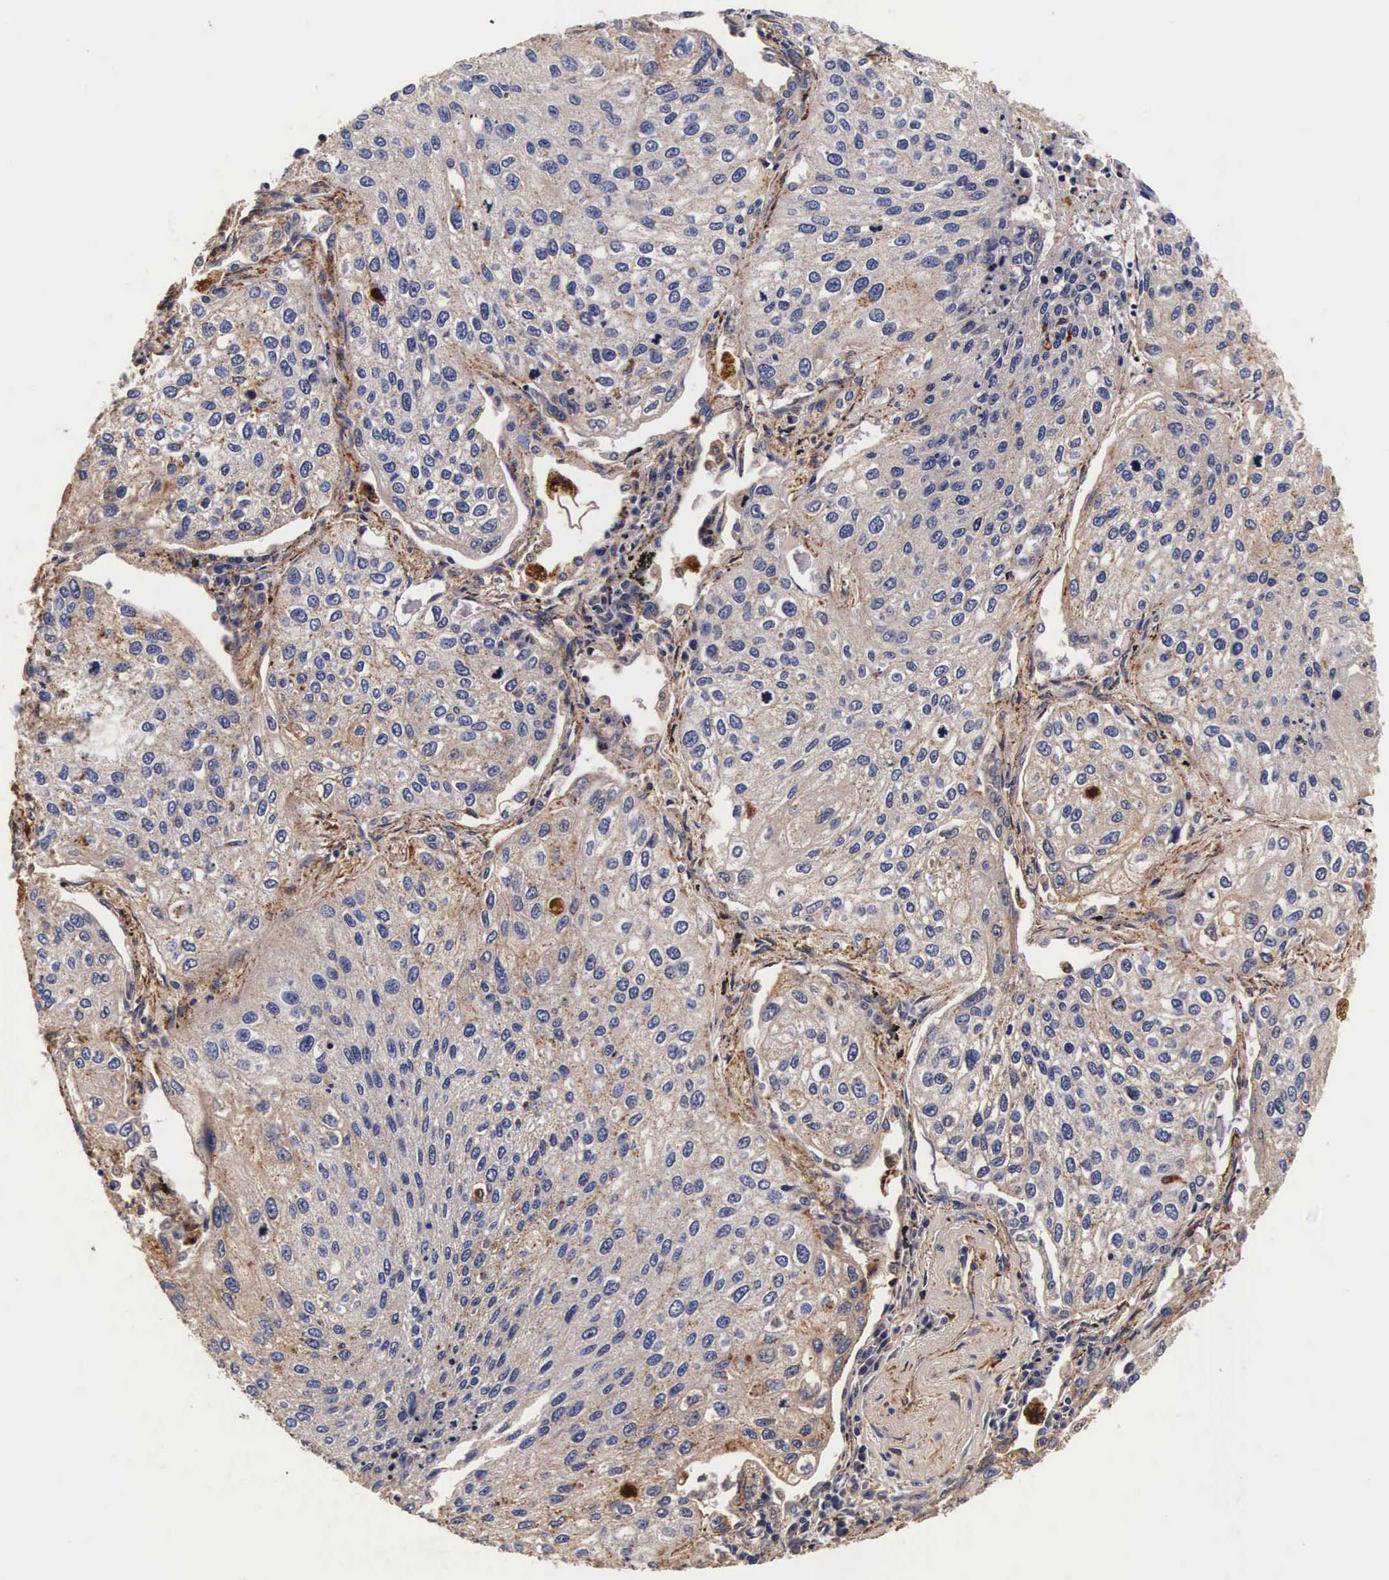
{"staining": {"intensity": "weak", "quantity": "25%-75%", "location": "cytoplasmic/membranous"}, "tissue": "lung cancer", "cell_type": "Tumor cells", "image_type": "cancer", "snomed": [{"axis": "morphology", "description": "Squamous cell carcinoma, NOS"}, {"axis": "topography", "description": "Lung"}], "caption": "IHC micrograph of neoplastic tissue: lung cancer (squamous cell carcinoma) stained using immunohistochemistry reveals low levels of weak protein expression localized specifically in the cytoplasmic/membranous of tumor cells, appearing as a cytoplasmic/membranous brown color.", "gene": "CTSB", "patient": {"sex": "male", "age": 75}}